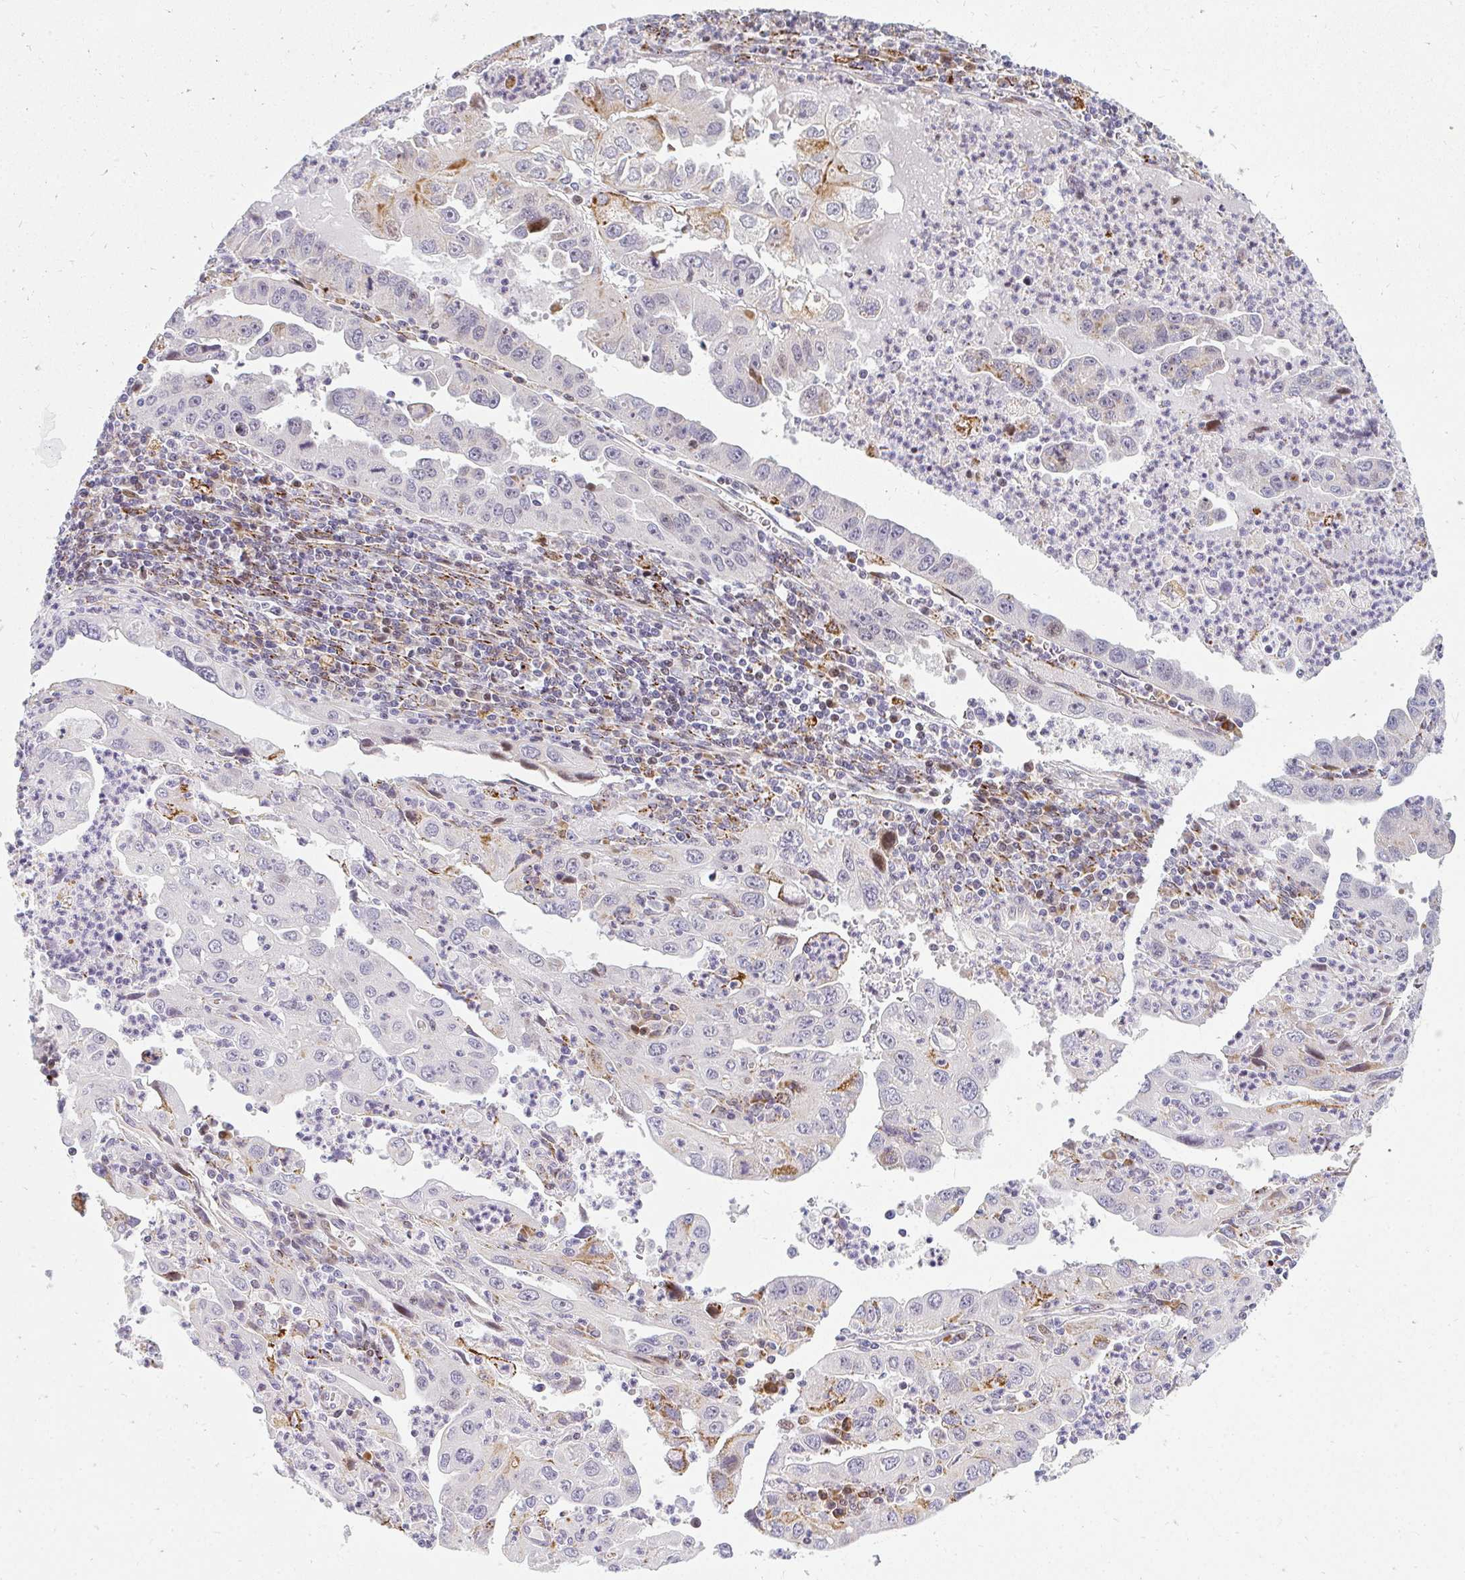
{"staining": {"intensity": "strong", "quantity": "<25%", "location": "cytoplasmic/membranous"}, "tissue": "endometrial cancer", "cell_type": "Tumor cells", "image_type": "cancer", "snomed": [{"axis": "morphology", "description": "Adenocarcinoma, NOS"}, {"axis": "topography", "description": "Uterus"}], "caption": "Endometrial cancer stained with immunohistochemistry (IHC) shows strong cytoplasmic/membranous expression in approximately <25% of tumor cells.", "gene": "PLA2G5", "patient": {"sex": "female", "age": 62}}